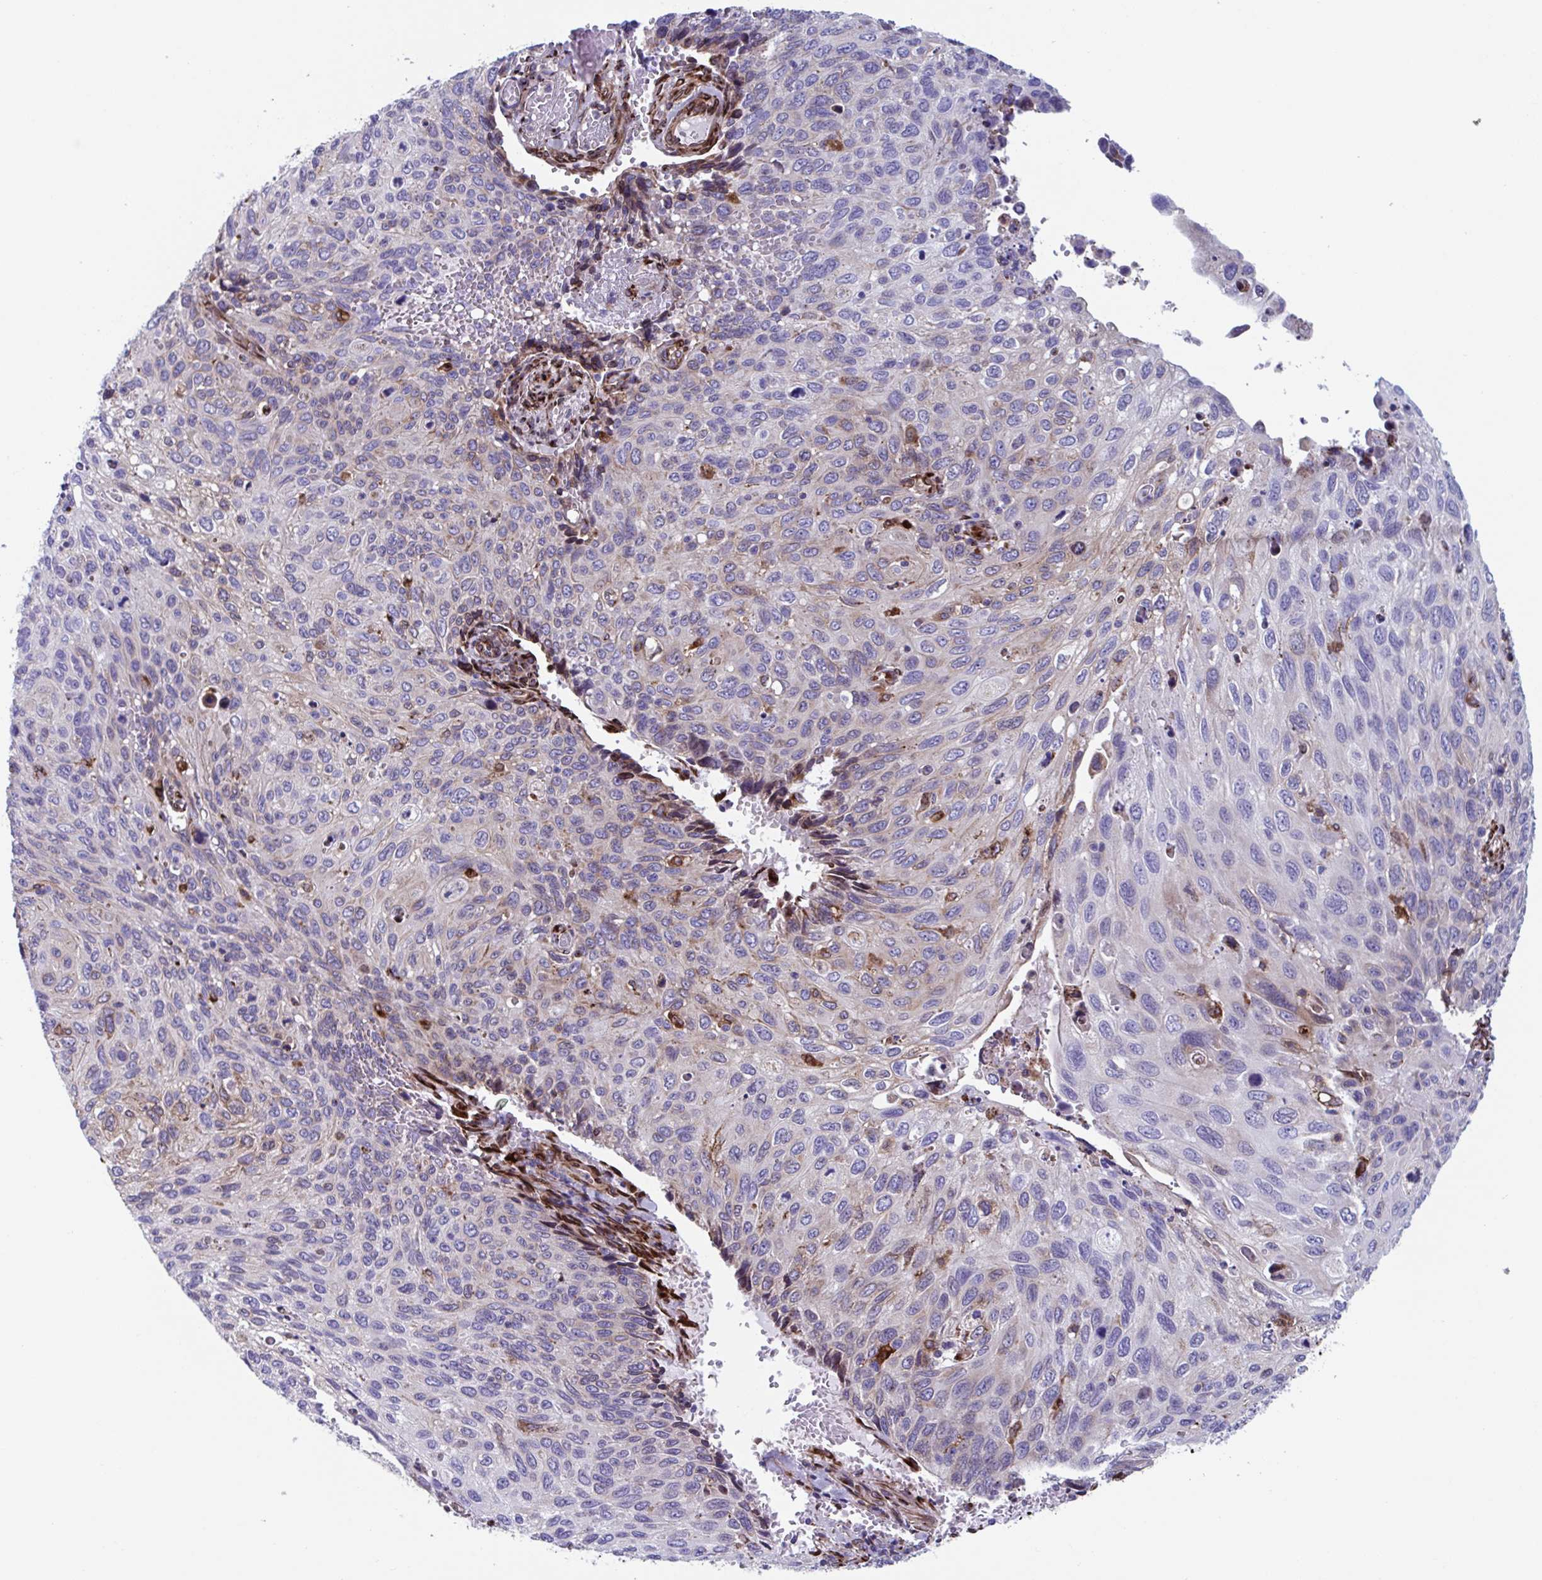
{"staining": {"intensity": "negative", "quantity": "none", "location": "none"}, "tissue": "cervical cancer", "cell_type": "Tumor cells", "image_type": "cancer", "snomed": [{"axis": "morphology", "description": "Squamous cell carcinoma, NOS"}, {"axis": "topography", "description": "Cervix"}], "caption": "Tumor cells are negative for brown protein staining in cervical squamous cell carcinoma. The staining is performed using DAB (3,3'-diaminobenzidine) brown chromogen with nuclei counter-stained in using hematoxylin.", "gene": "RFK", "patient": {"sex": "female", "age": 70}}